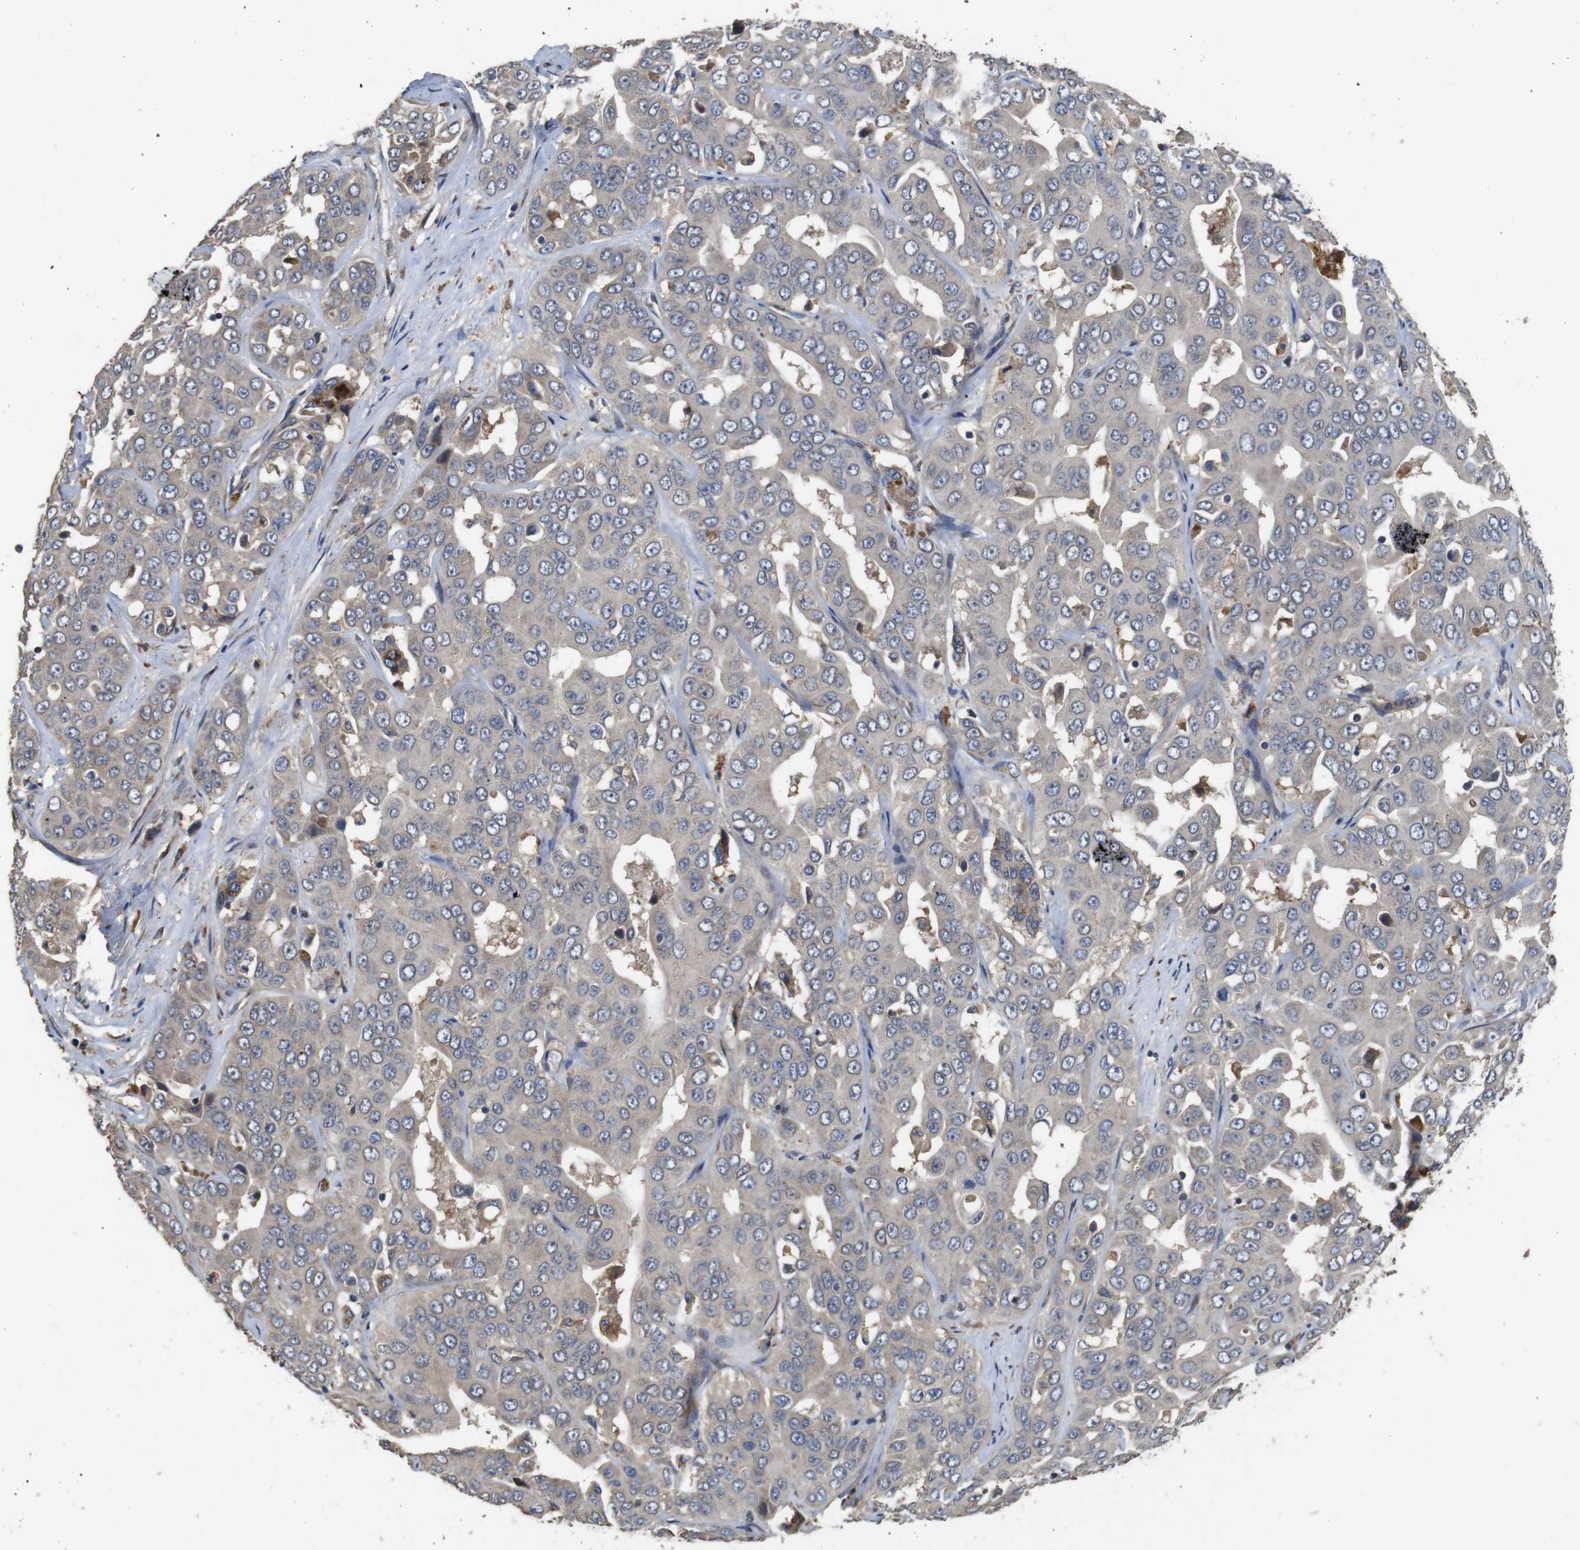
{"staining": {"intensity": "weak", "quantity": "25%-75%", "location": "cytoplasmic/membranous"}, "tissue": "liver cancer", "cell_type": "Tumor cells", "image_type": "cancer", "snomed": [{"axis": "morphology", "description": "Cholangiocarcinoma"}, {"axis": "topography", "description": "Liver"}], "caption": "About 25%-75% of tumor cells in human cholangiocarcinoma (liver) display weak cytoplasmic/membranous protein staining as visualized by brown immunohistochemical staining.", "gene": "ARHGAP24", "patient": {"sex": "female", "age": 52}}